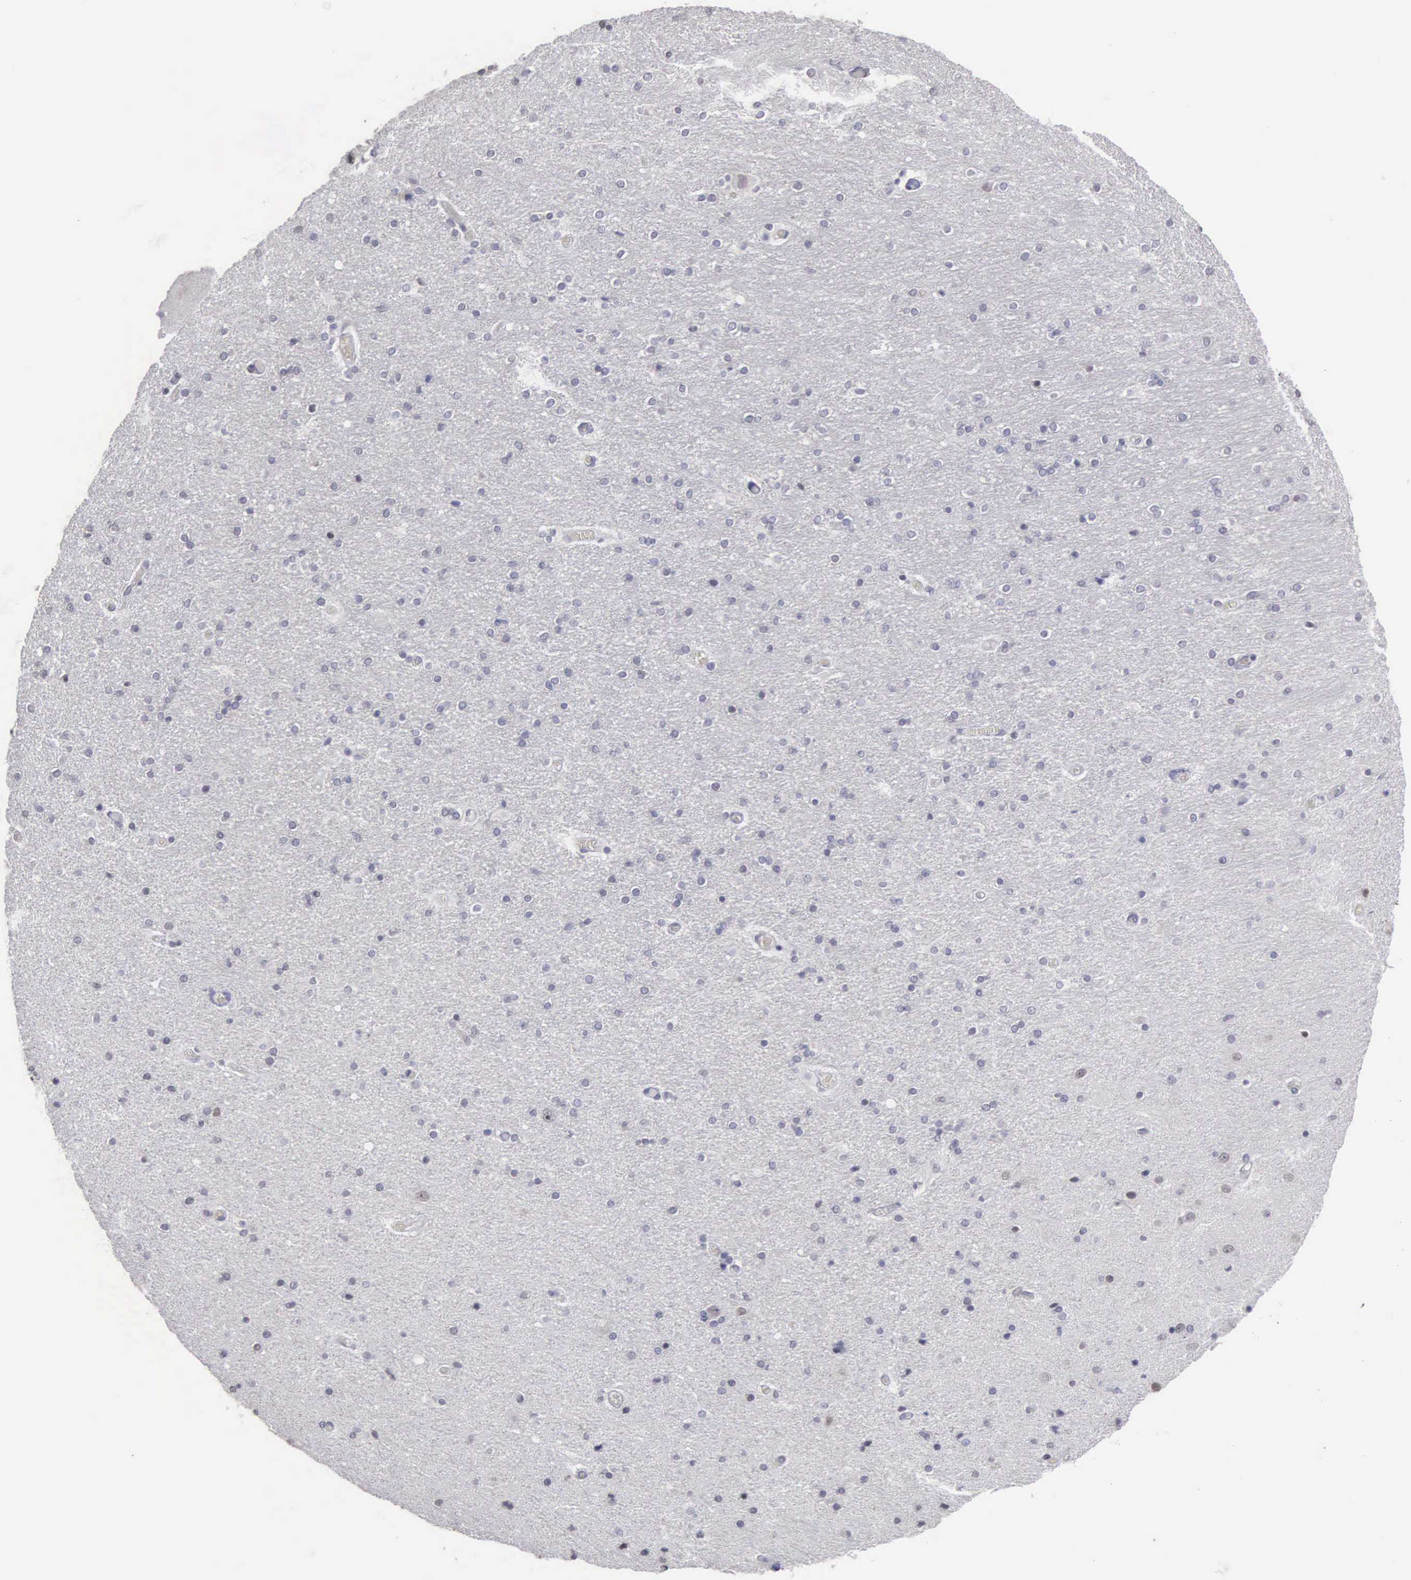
{"staining": {"intensity": "weak", "quantity": "<25%", "location": "nuclear"}, "tissue": "hippocampus", "cell_type": "Glial cells", "image_type": "normal", "snomed": [{"axis": "morphology", "description": "Normal tissue, NOS"}, {"axis": "topography", "description": "Hippocampus"}], "caption": "DAB immunohistochemical staining of benign hippocampus exhibits no significant expression in glial cells. (DAB (3,3'-diaminobenzidine) immunohistochemistry with hematoxylin counter stain).", "gene": "UPB1", "patient": {"sex": "female", "age": 54}}